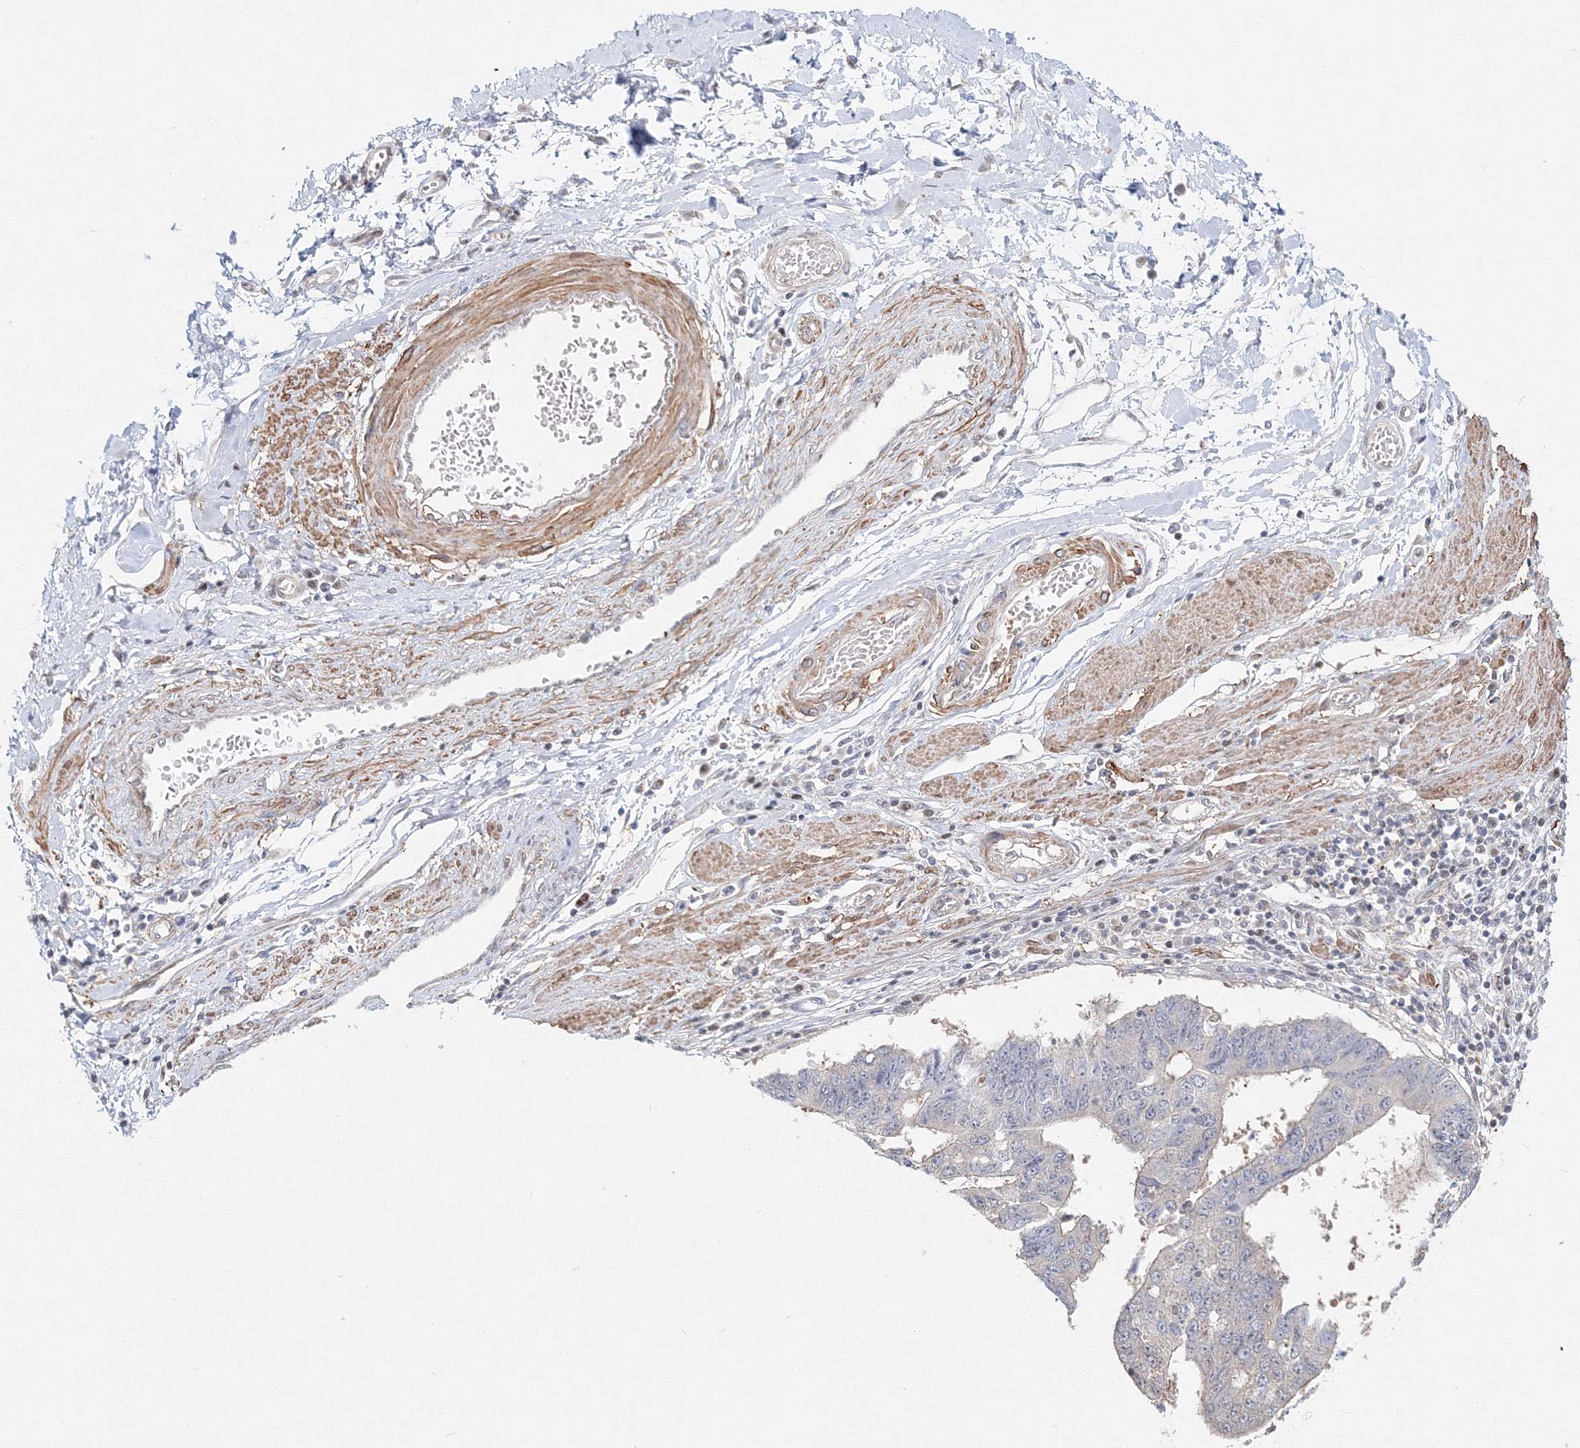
{"staining": {"intensity": "negative", "quantity": "none", "location": "none"}, "tissue": "stomach cancer", "cell_type": "Tumor cells", "image_type": "cancer", "snomed": [{"axis": "morphology", "description": "Adenocarcinoma, NOS"}, {"axis": "topography", "description": "Stomach"}], "caption": "Immunohistochemistry of human adenocarcinoma (stomach) reveals no staining in tumor cells. (DAB (3,3'-diaminobenzidine) IHC, high magnification).", "gene": "ARHGAP21", "patient": {"sex": "male", "age": 59}}